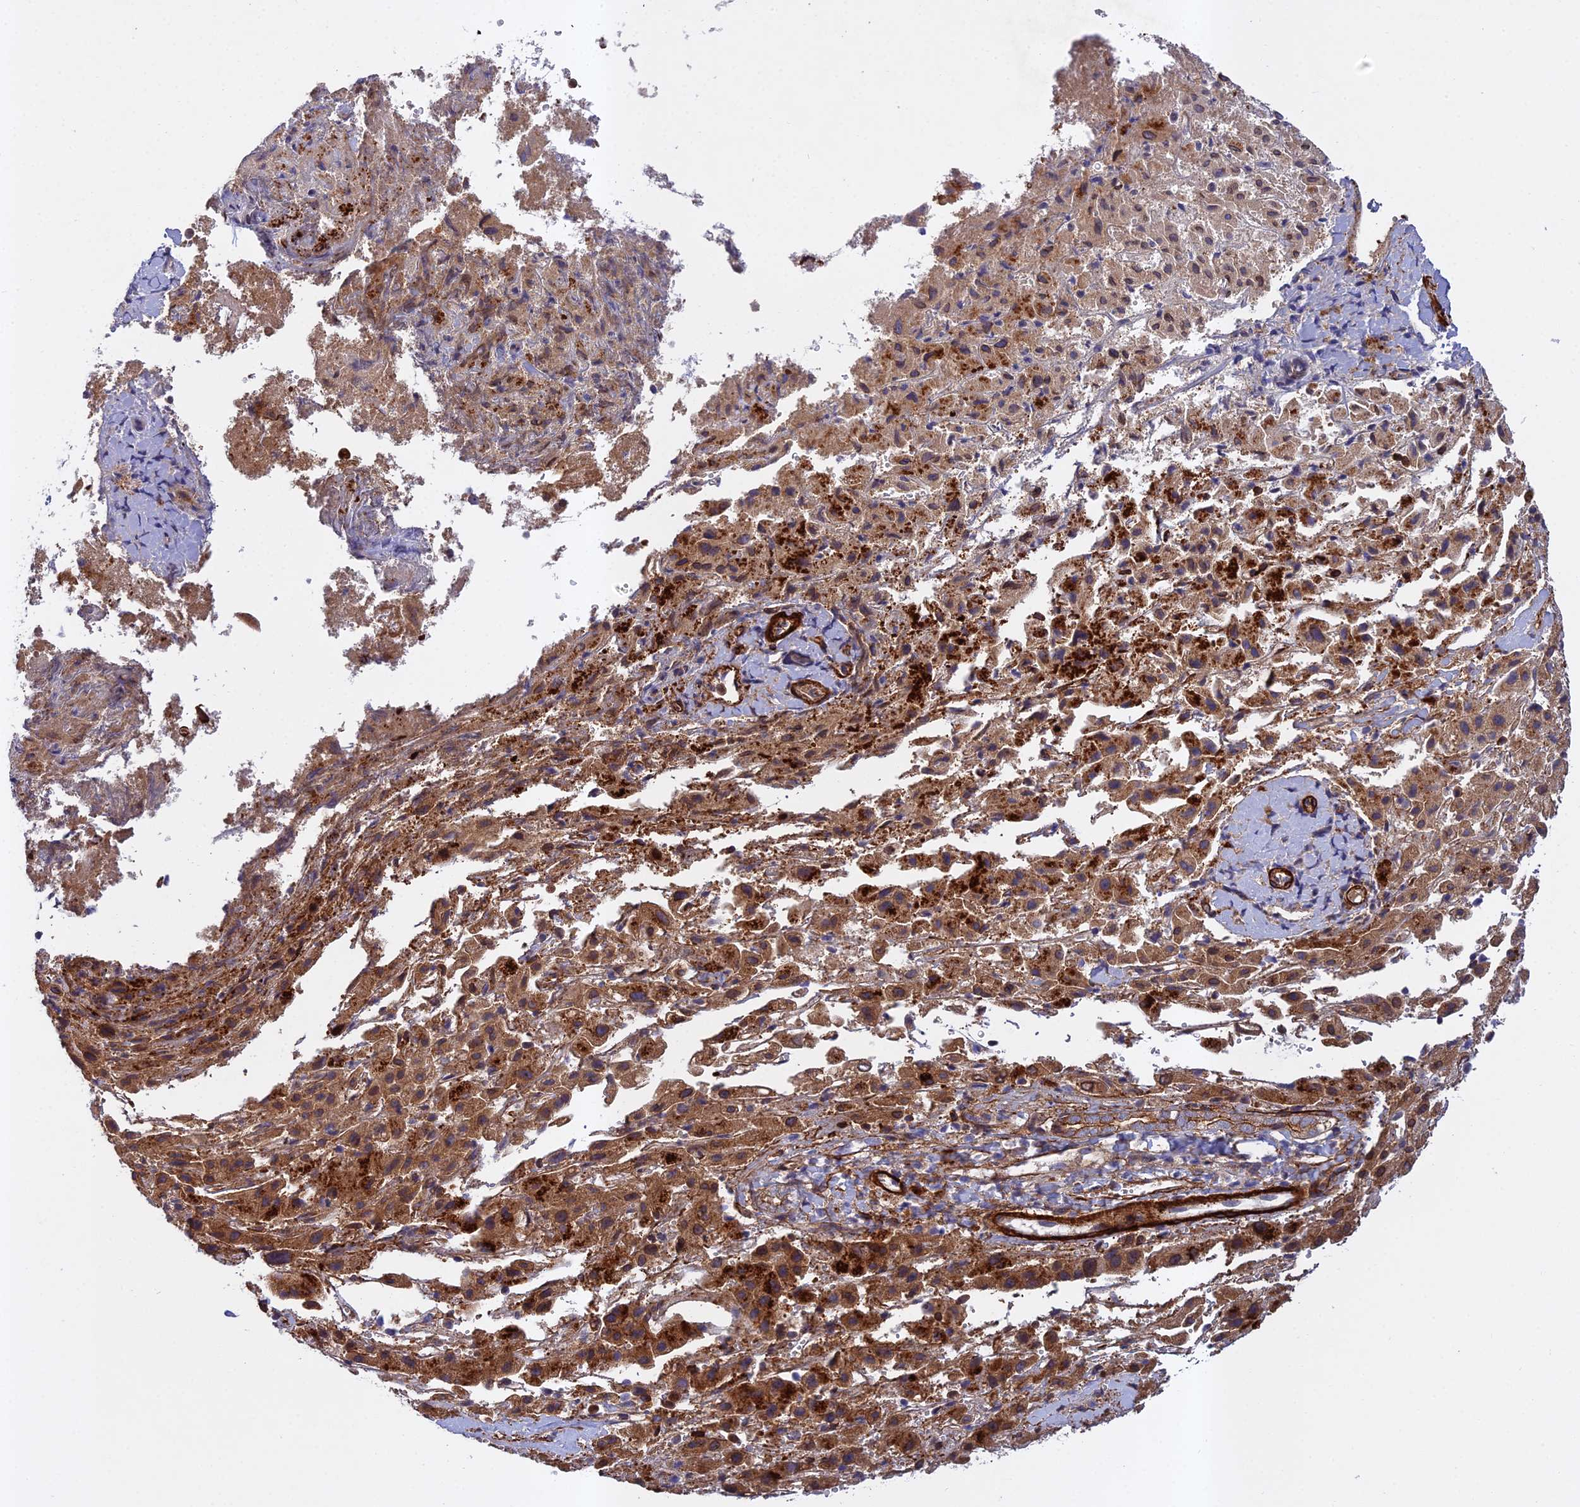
{"staining": {"intensity": "moderate", "quantity": ">75%", "location": "cytoplasmic/membranous"}, "tissue": "liver cancer", "cell_type": "Tumor cells", "image_type": "cancer", "snomed": [{"axis": "morphology", "description": "Carcinoma, Hepatocellular, NOS"}, {"axis": "topography", "description": "Liver"}], "caption": "An image showing moderate cytoplasmic/membranous positivity in about >75% of tumor cells in liver cancer, as visualized by brown immunohistochemical staining.", "gene": "RALGAPA2", "patient": {"sex": "female", "age": 58}}